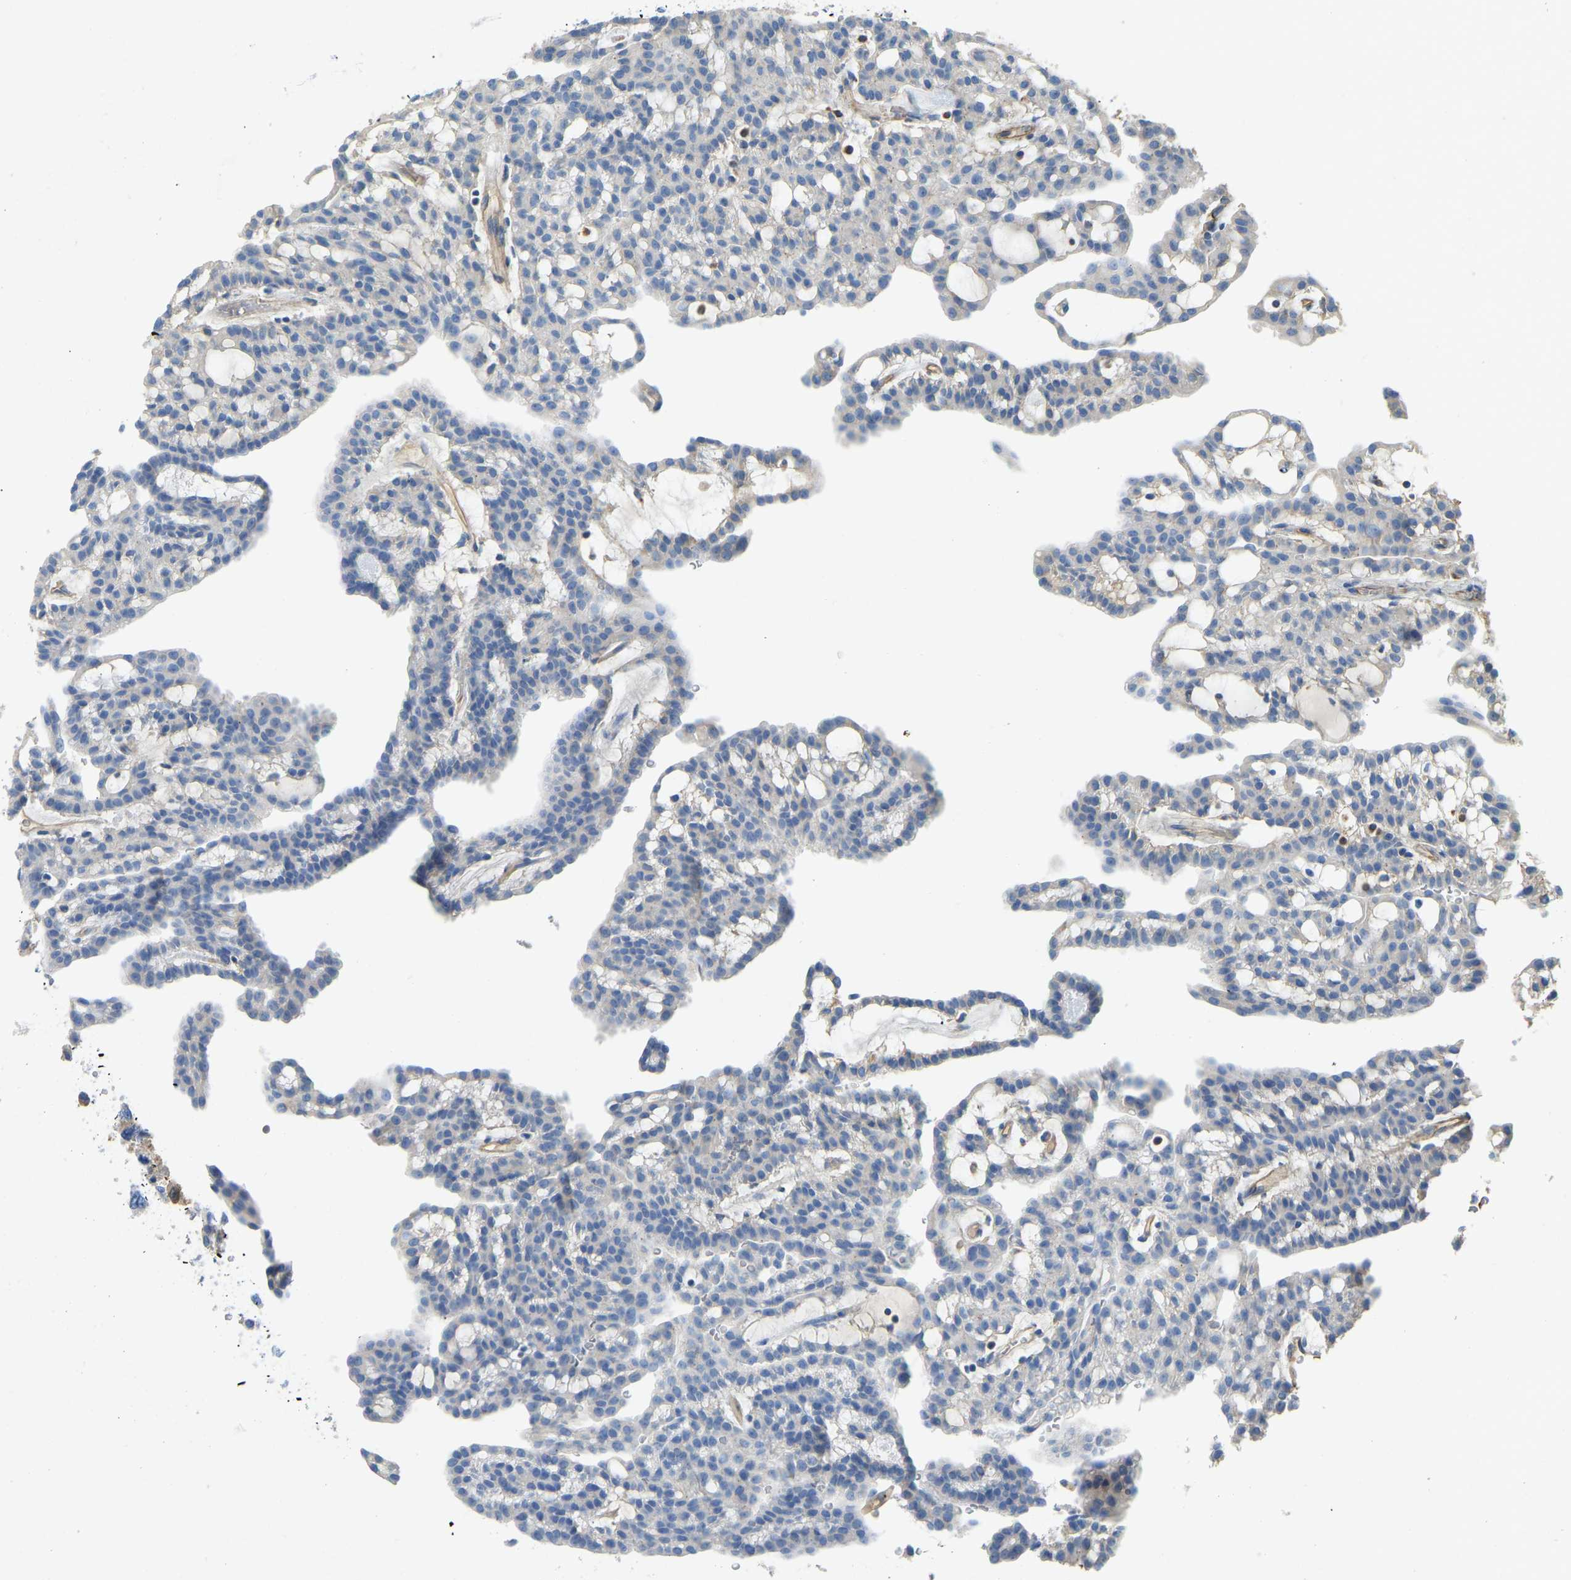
{"staining": {"intensity": "negative", "quantity": "none", "location": "none"}, "tissue": "renal cancer", "cell_type": "Tumor cells", "image_type": "cancer", "snomed": [{"axis": "morphology", "description": "Adenocarcinoma, NOS"}, {"axis": "topography", "description": "Kidney"}], "caption": "DAB (3,3'-diaminobenzidine) immunohistochemical staining of adenocarcinoma (renal) reveals no significant expression in tumor cells. (Immunohistochemistry (ihc), brightfield microscopy, high magnification).", "gene": "TECTA", "patient": {"sex": "male", "age": 63}}